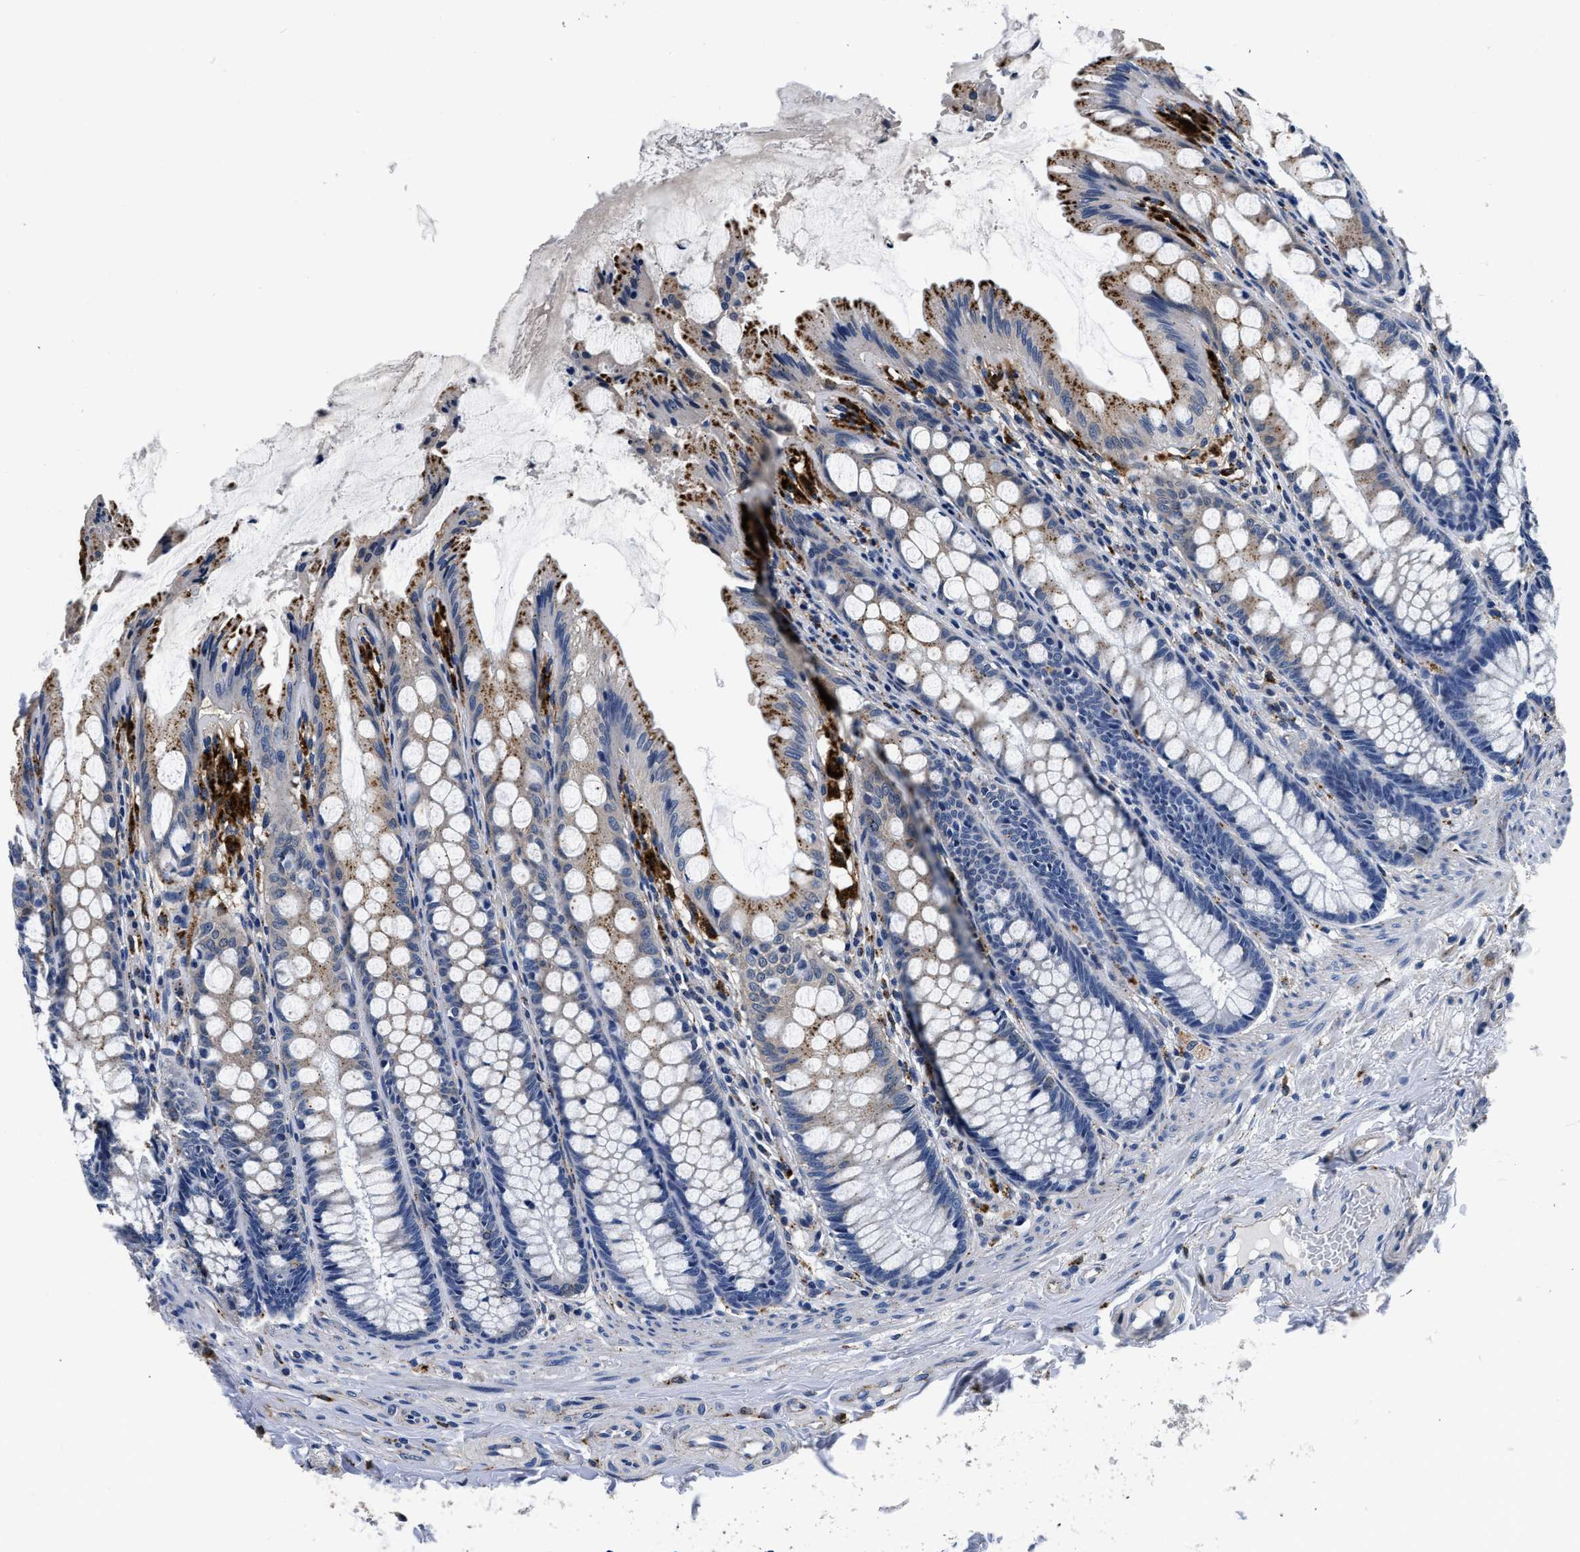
{"staining": {"intensity": "negative", "quantity": "none", "location": "none"}, "tissue": "colon", "cell_type": "Endothelial cells", "image_type": "normal", "snomed": [{"axis": "morphology", "description": "Normal tissue, NOS"}, {"axis": "topography", "description": "Colon"}], "caption": "Colon stained for a protein using immunohistochemistry (IHC) exhibits no positivity endothelial cells.", "gene": "GRN", "patient": {"sex": "male", "age": 47}}